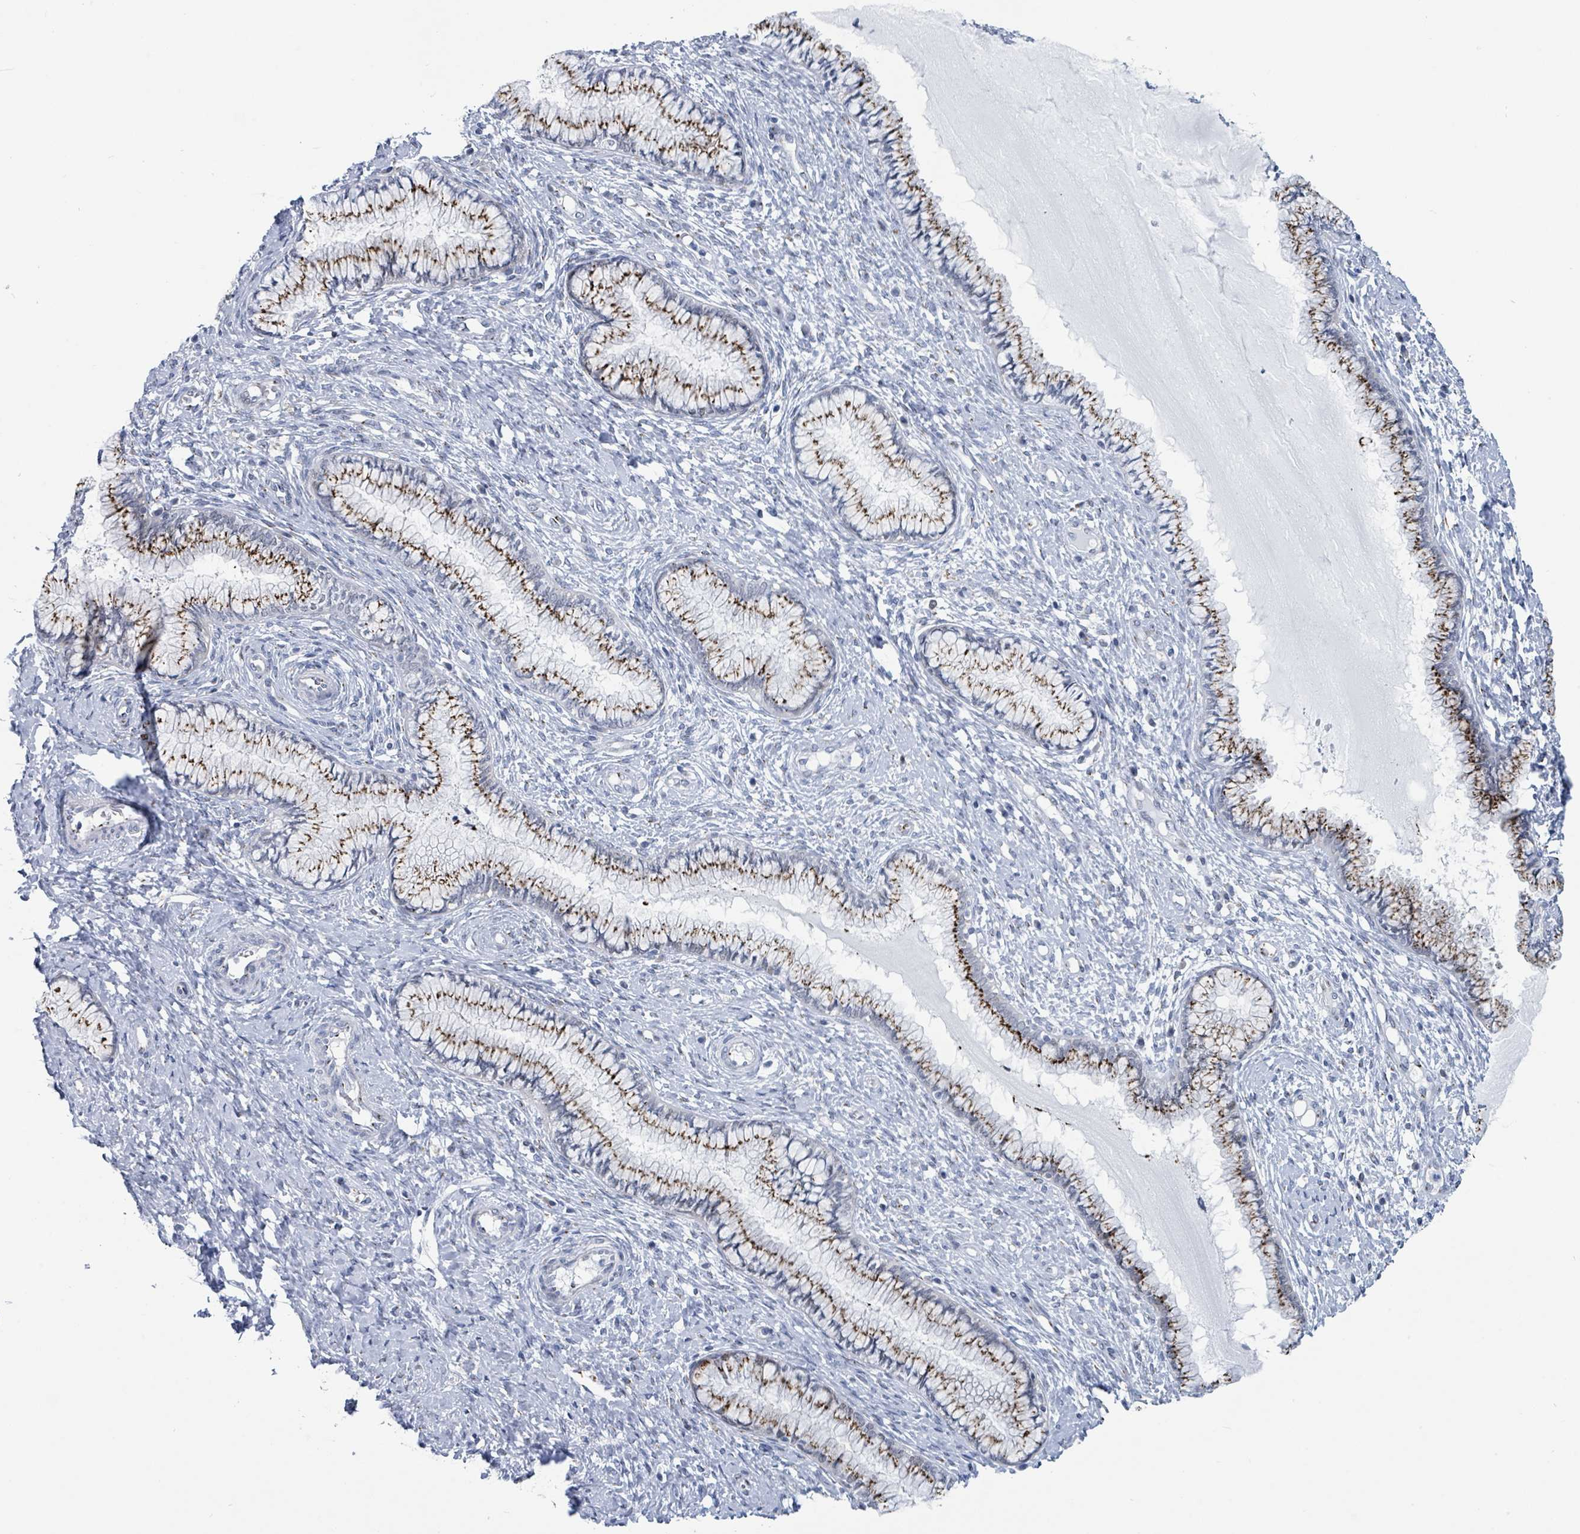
{"staining": {"intensity": "moderate", "quantity": "25%-75%", "location": "cytoplasmic/membranous"}, "tissue": "cervix", "cell_type": "Glandular cells", "image_type": "normal", "snomed": [{"axis": "morphology", "description": "Normal tissue, NOS"}, {"axis": "topography", "description": "Cervix"}], "caption": "Protein staining of unremarkable cervix shows moderate cytoplasmic/membranous expression in approximately 25%-75% of glandular cells. The protein of interest is shown in brown color, while the nuclei are stained blue.", "gene": "DCAF5", "patient": {"sex": "female", "age": 42}}